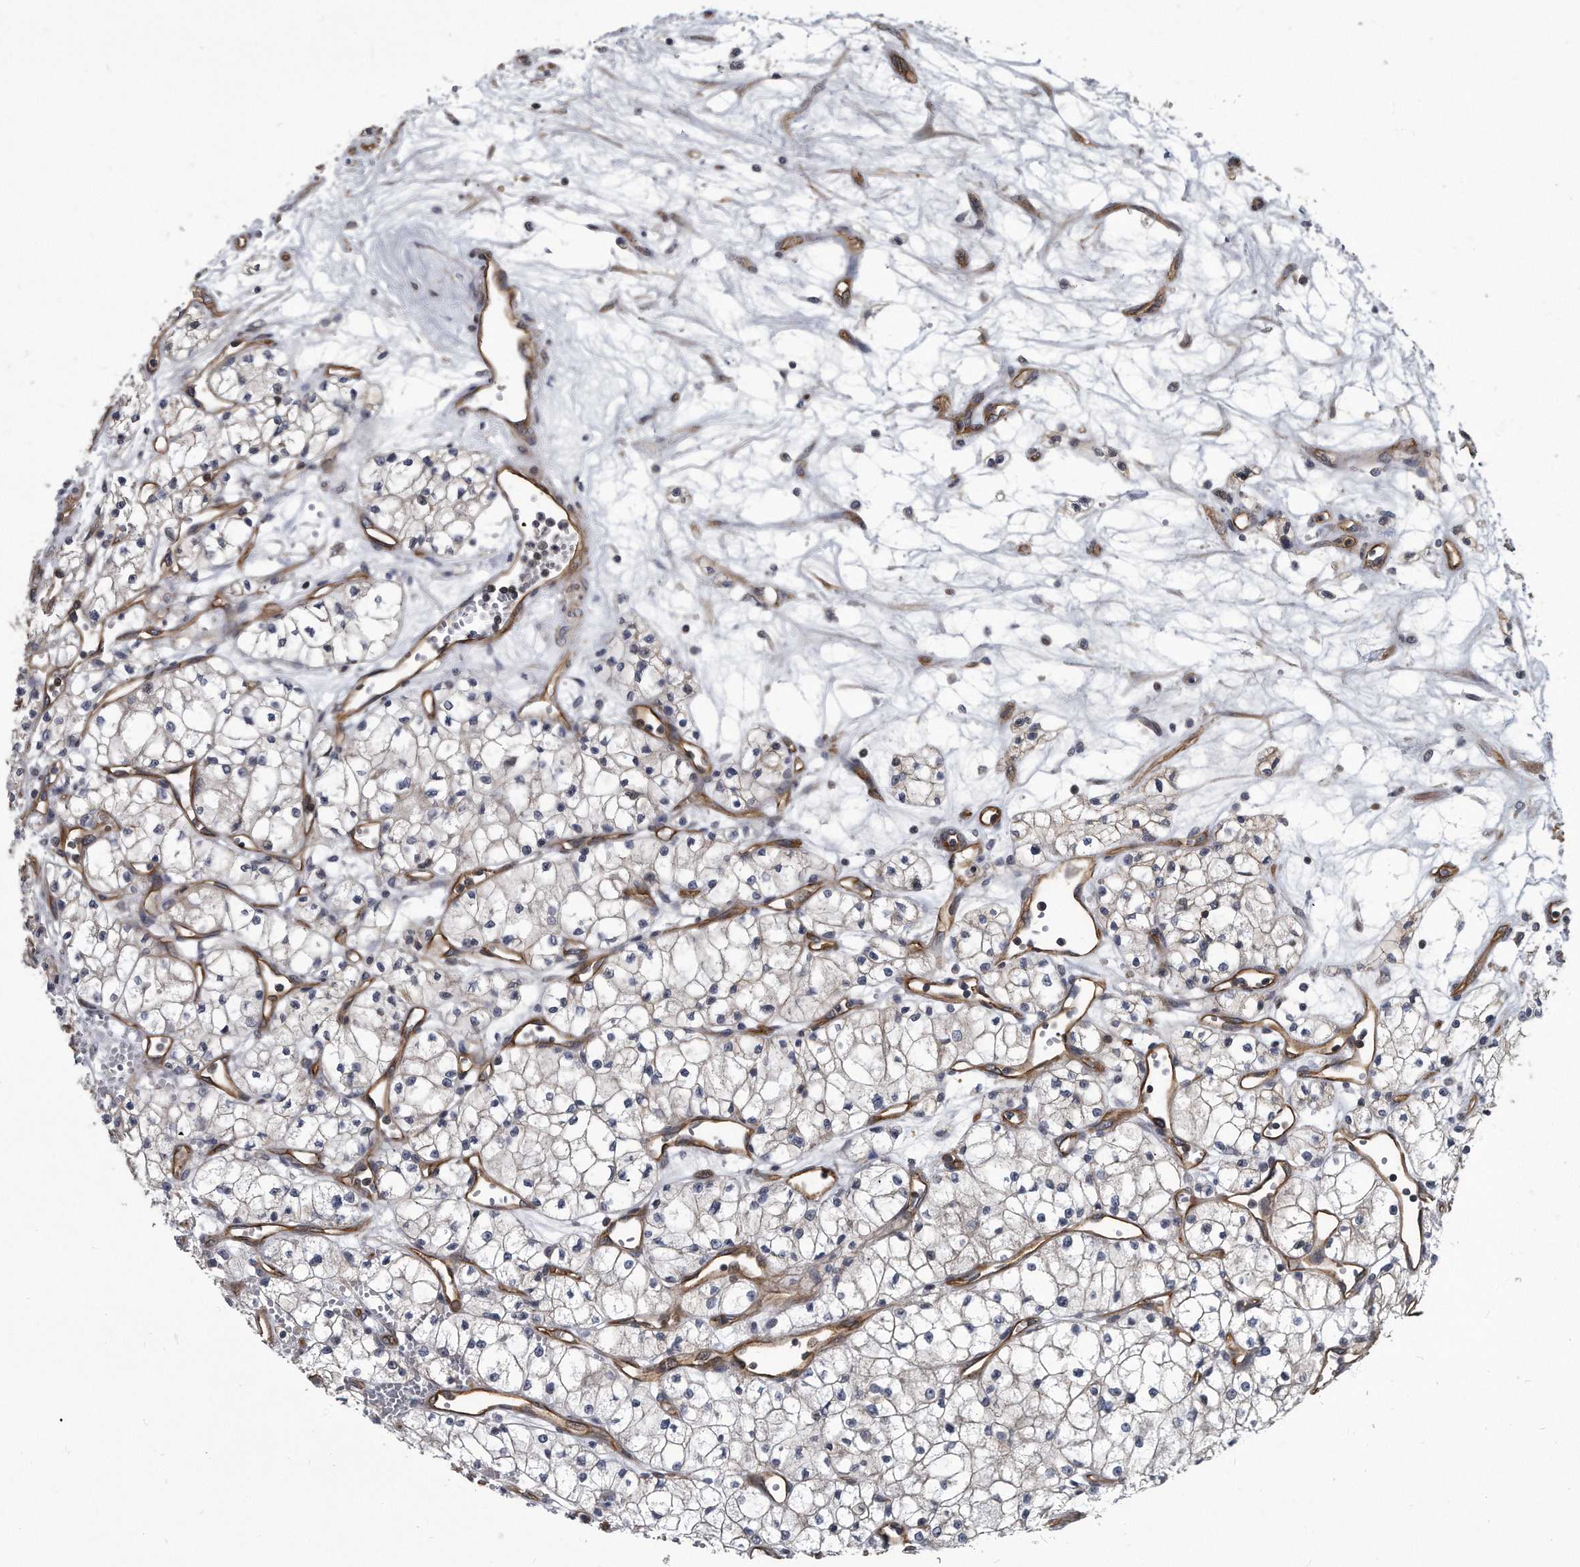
{"staining": {"intensity": "negative", "quantity": "none", "location": "none"}, "tissue": "renal cancer", "cell_type": "Tumor cells", "image_type": "cancer", "snomed": [{"axis": "morphology", "description": "Adenocarcinoma, NOS"}, {"axis": "topography", "description": "Kidney"}], "caption": "IHC micrograph of neoplastic tissue: human adenocarcinoma (renal) stained with DAB demonstrates no significant protein staining in tumor cells.", "gene": "ARMCX1", "patient": {"sex": "male", "age": 59}}